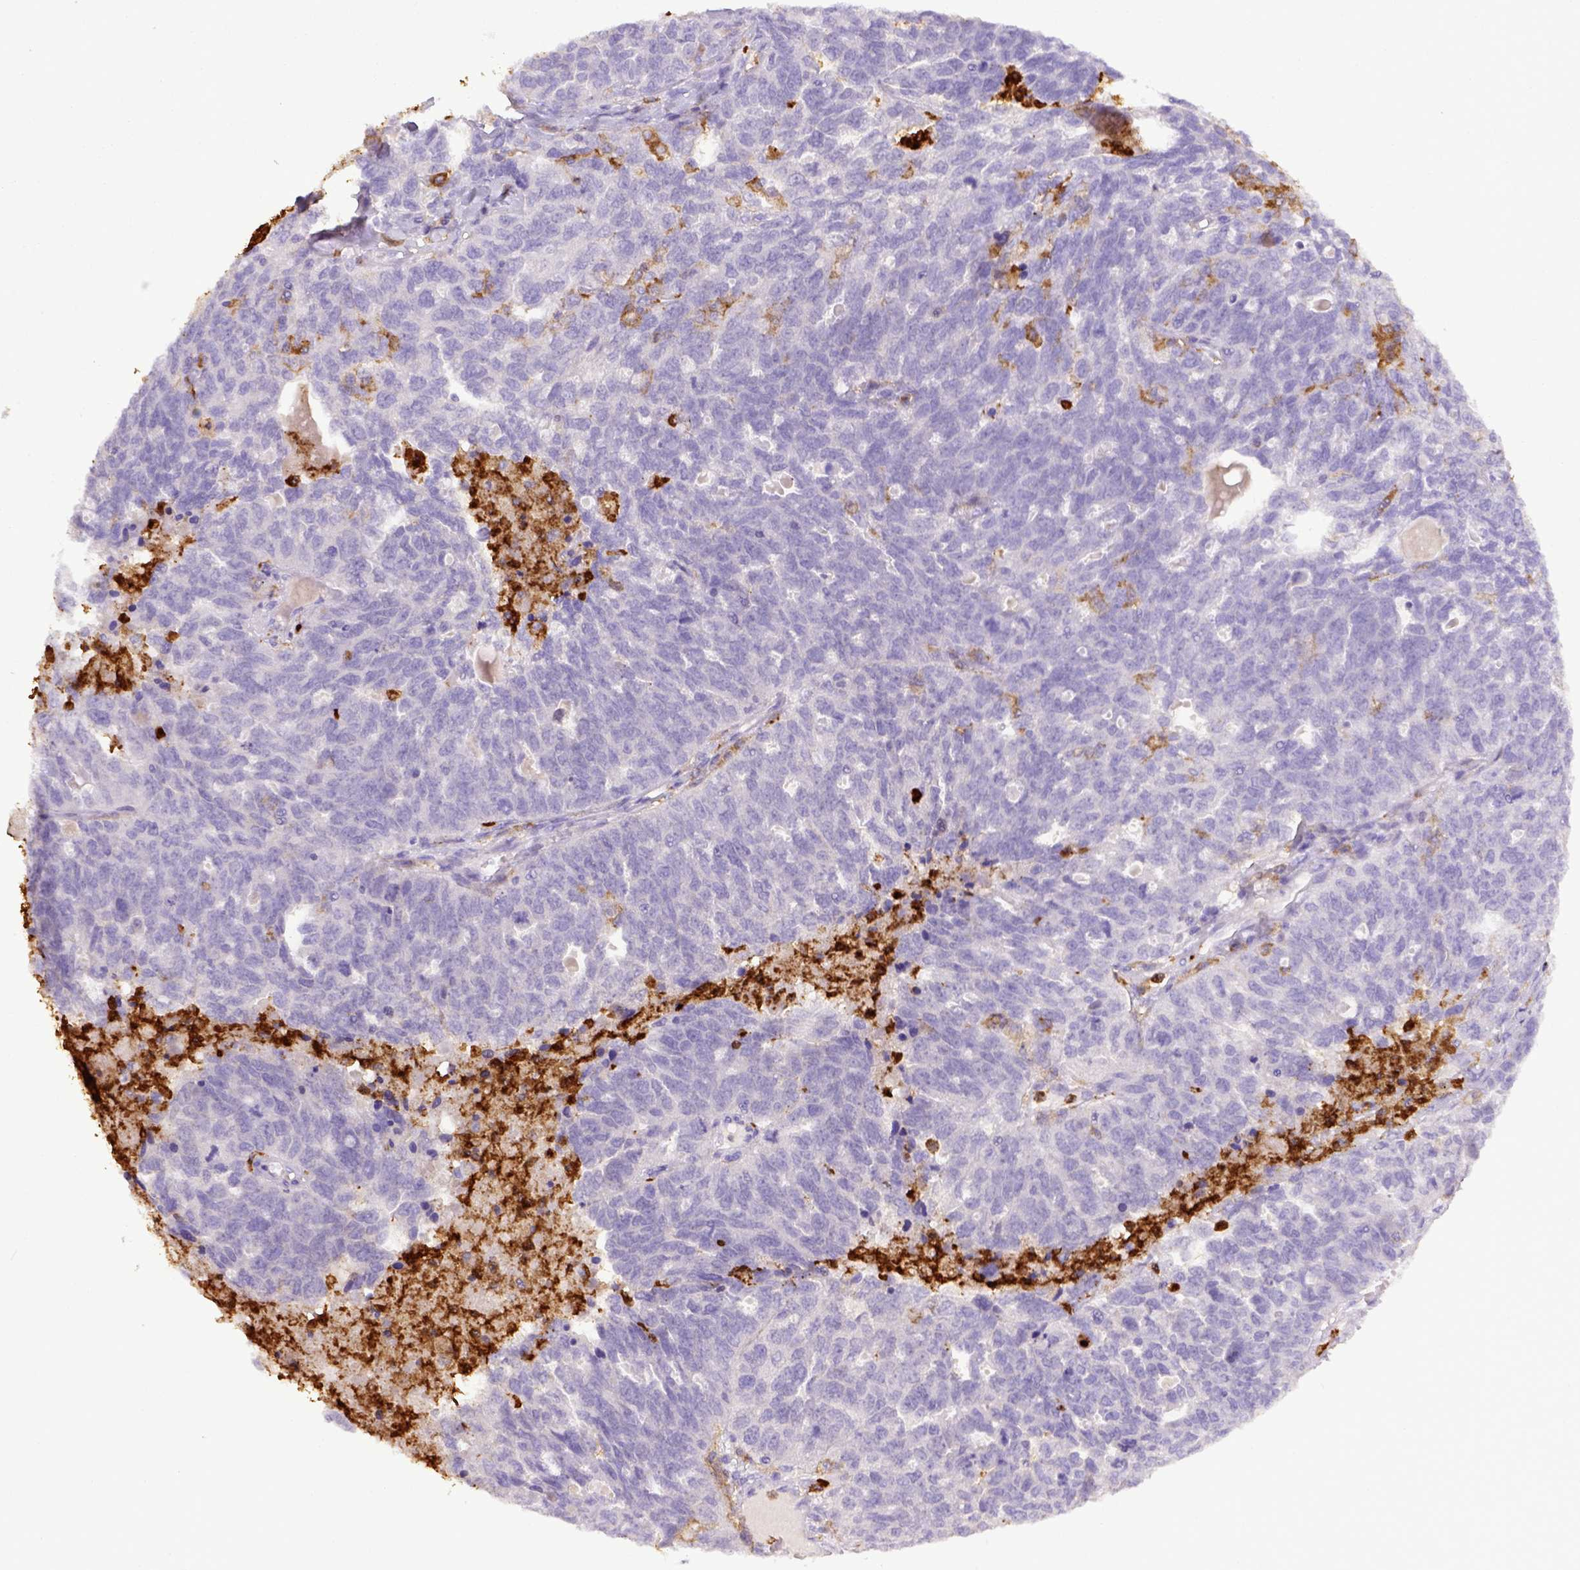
{"staining": {"intensity": "negative", "quantity": "none", "location": "none"}, "tissue": "ovarian cancer", "cell_type": "Tumor cells", "image_type": "cancer", "snomed": [{"axis": "morphology", "description": "Cystadenocarcinoma, serous, NOS"}, {"axis": "topography", "description": "Ovary"}], "caption": "Serous cystadenocarcinoma (ovarian) was stained to show a protein in brown. There is no significant expression in tumor cells.", "gene": "ITGAM", "patient": {"sex": "female", "age": 71}}